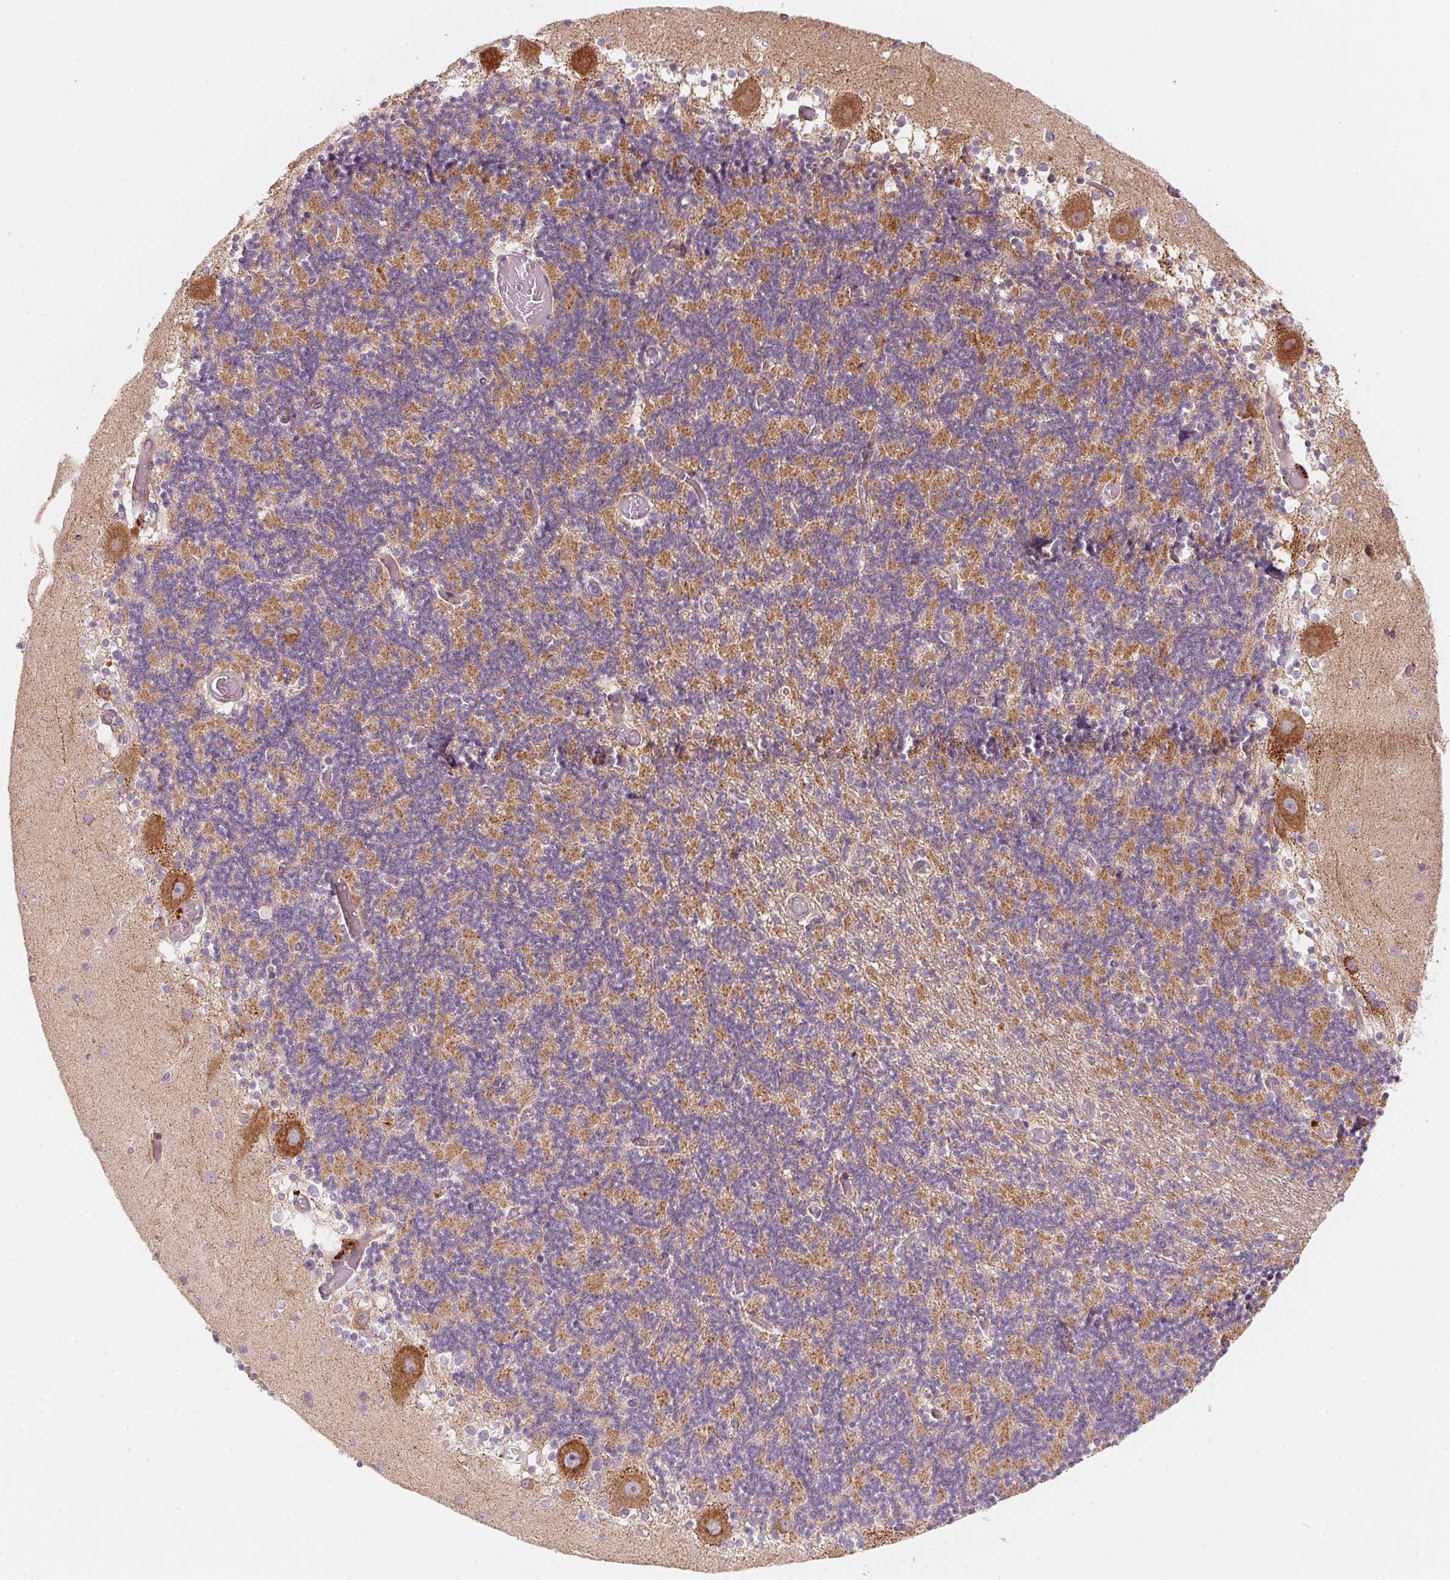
{"staining": {"intensity": "weak", "quantity": "25%-75%", "location": "cytoplasmic/membranous"}, "tissue": "cerebellum", "cell_type": "Cells in granular layer", "image_type": "normal", "snomed": [{"axis": "morphology", "description": "Normal tissue, NOS"}, {"axis": "topography", "description": "Cerebellum"}], "caption": "IHC histopathology image of normal cerebellum stained for a protein (brown), which shows low levels of weak cytoplasmic/membranous expression in approximately 25%-75% of cells in granular layer.", "gene": "BLOC1S2", "patient": {"sex": "female", "age": 28}}